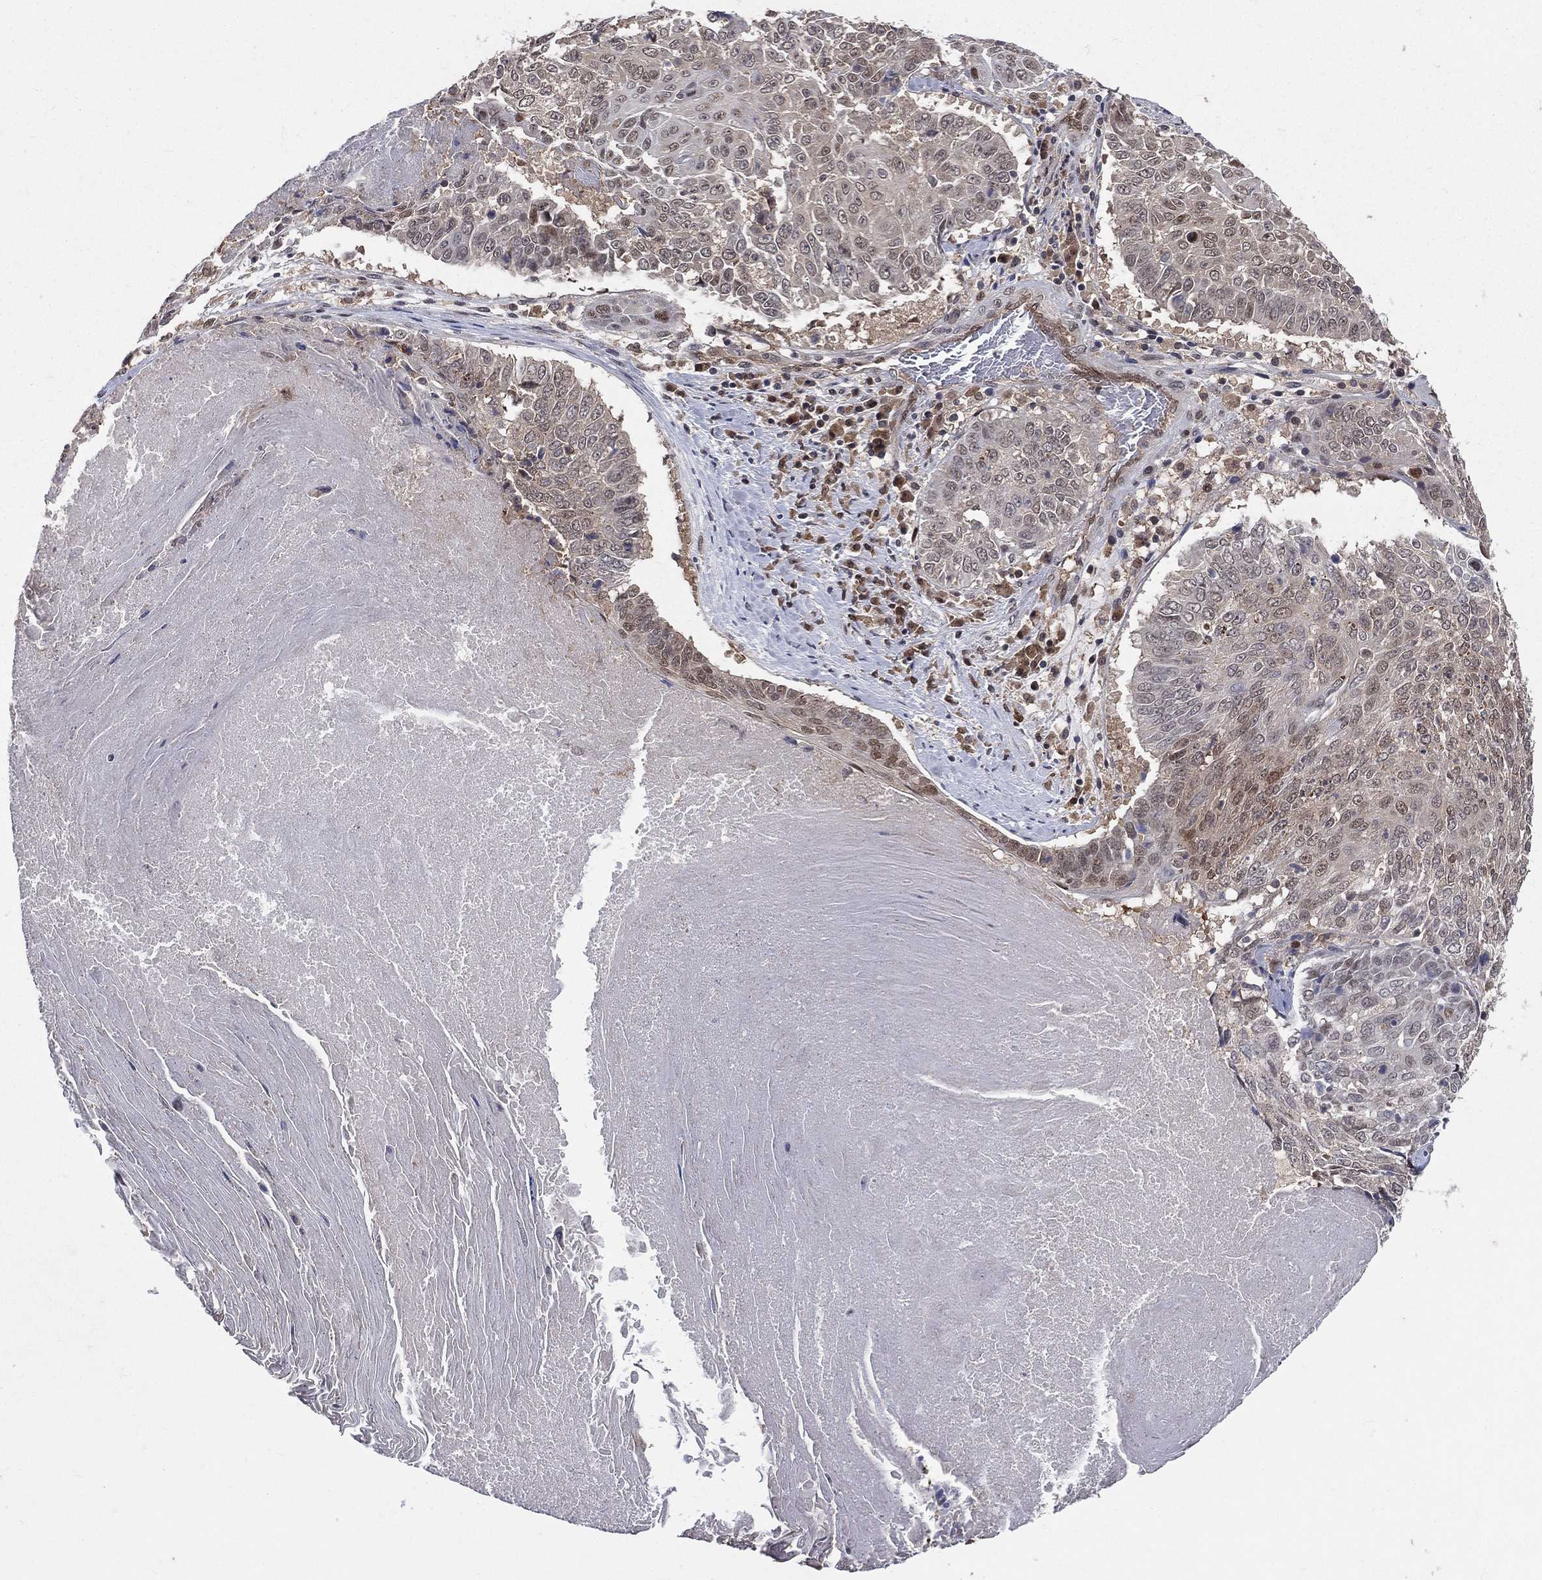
{"staining": {"intensity": "weak", "quantity": "<25%", "location": "nuclear"}, "tissue": "lung cancer", "cell_type": "Tumor cells", "image_type": "cancer", "snomed": [{"axis": "morphology", "description": "Squamous cell carcinoma, NOS"}, {"axis": "topography", "description": "Lung"}], "caption": "This image is of squamous cell carcinoma (lung) stained with immunohistochemistry (IHC) to label a protein in brown with the nuclei are counter-stained blue. There is no positivity in tumor cells. (Brightfield microscopy of DAB immunohistochemistry (IHC) at high magnification).", "gene": "GMPR2", "patient": {"sex": "male", "age": 64}}